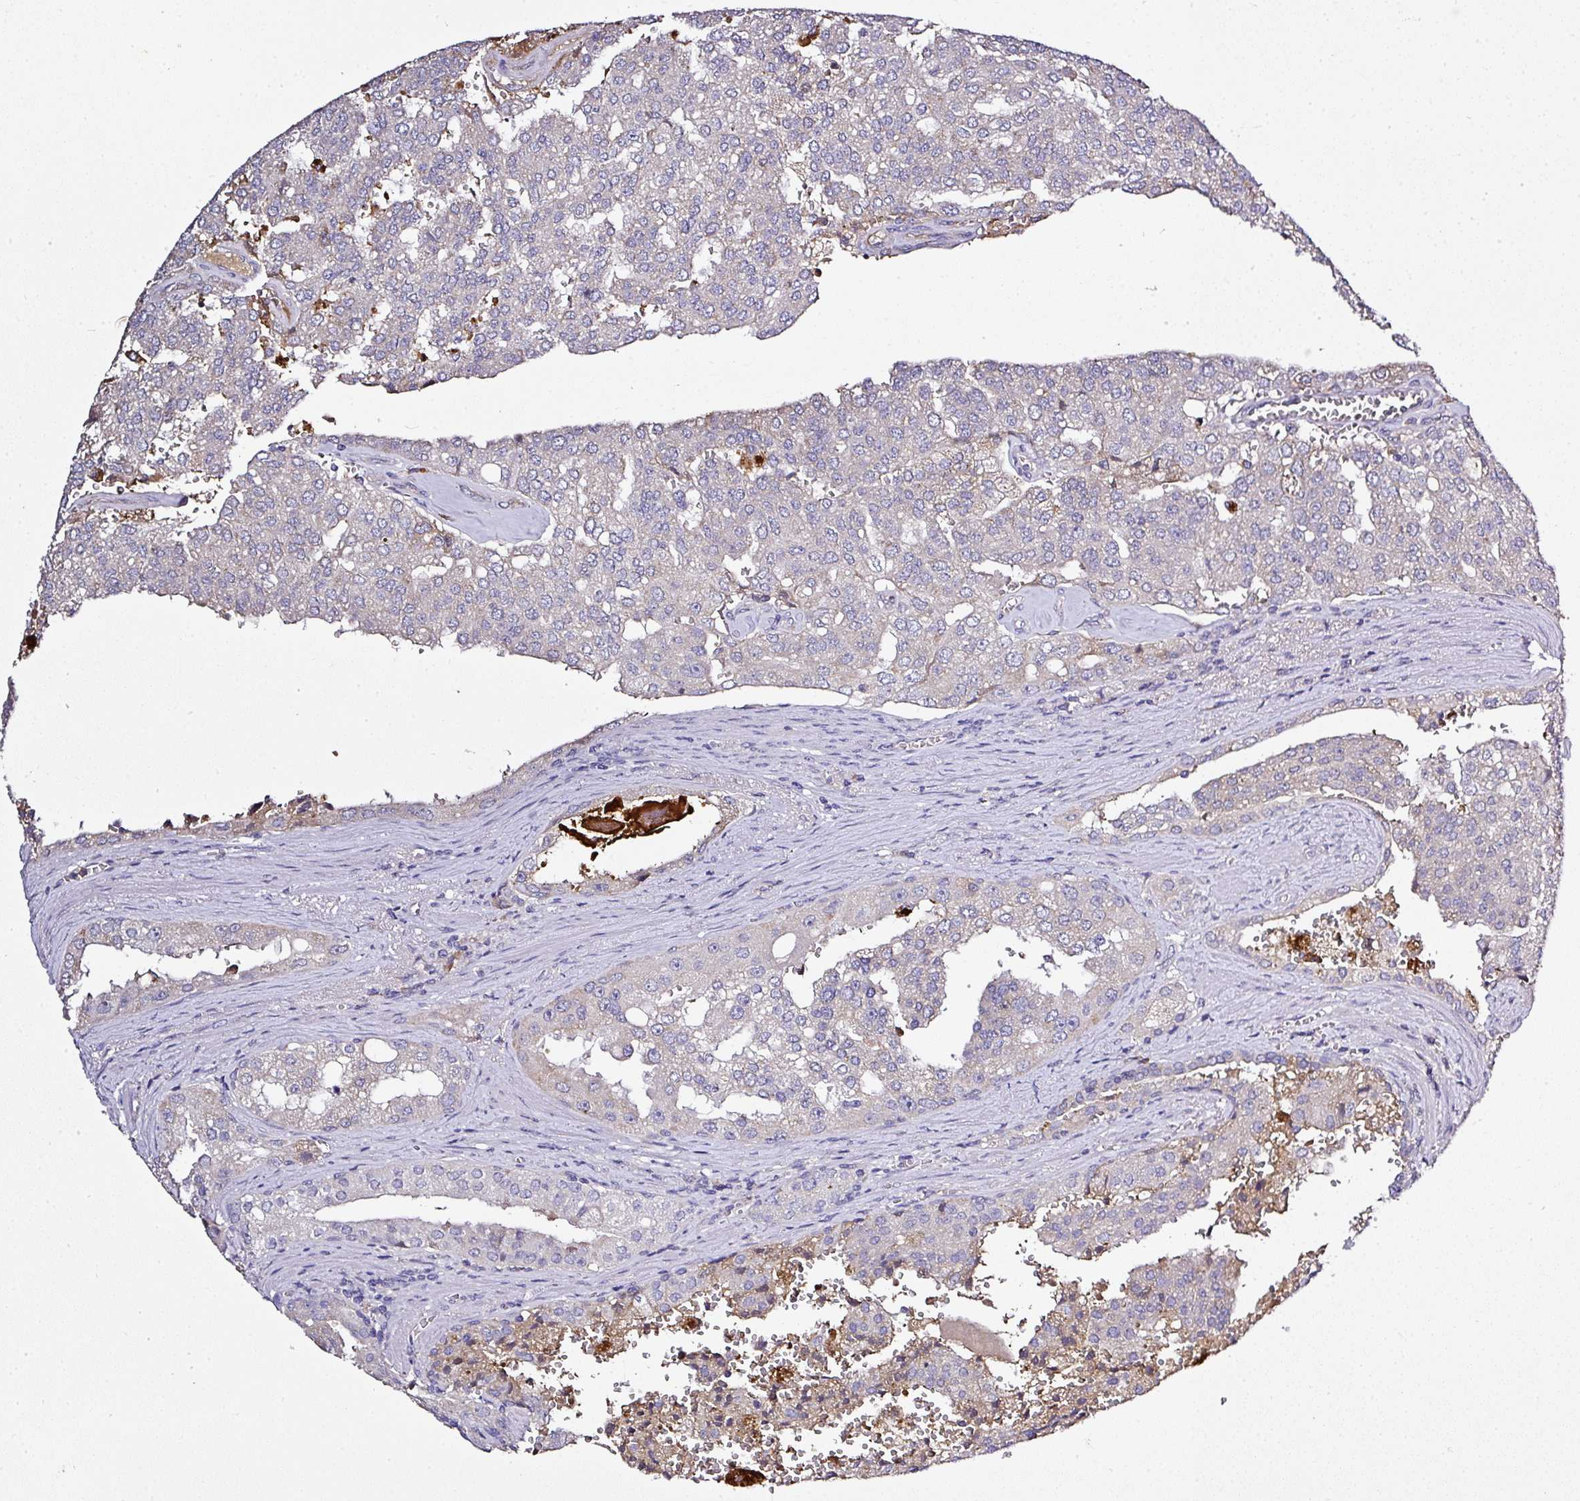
{"staining": {"intensity": "negative", "quantity": "none", "location": "none"}, "tissue": "prostate cancer", "cell_type": "Tumor cells", "image_type": "cancer", "snomed": [{"axis": "morphology", "description": "Adenocarcinoma, High grade"}, {"axis": "topography", "description": "Prostate"}], "caption": "IHC histopathology image of human prostate cancer stained for a protein (brown), which exhibits no expression in tumor cells.", "gene": "CAB39L", "patient": {"sex": "male", "age": 68}}